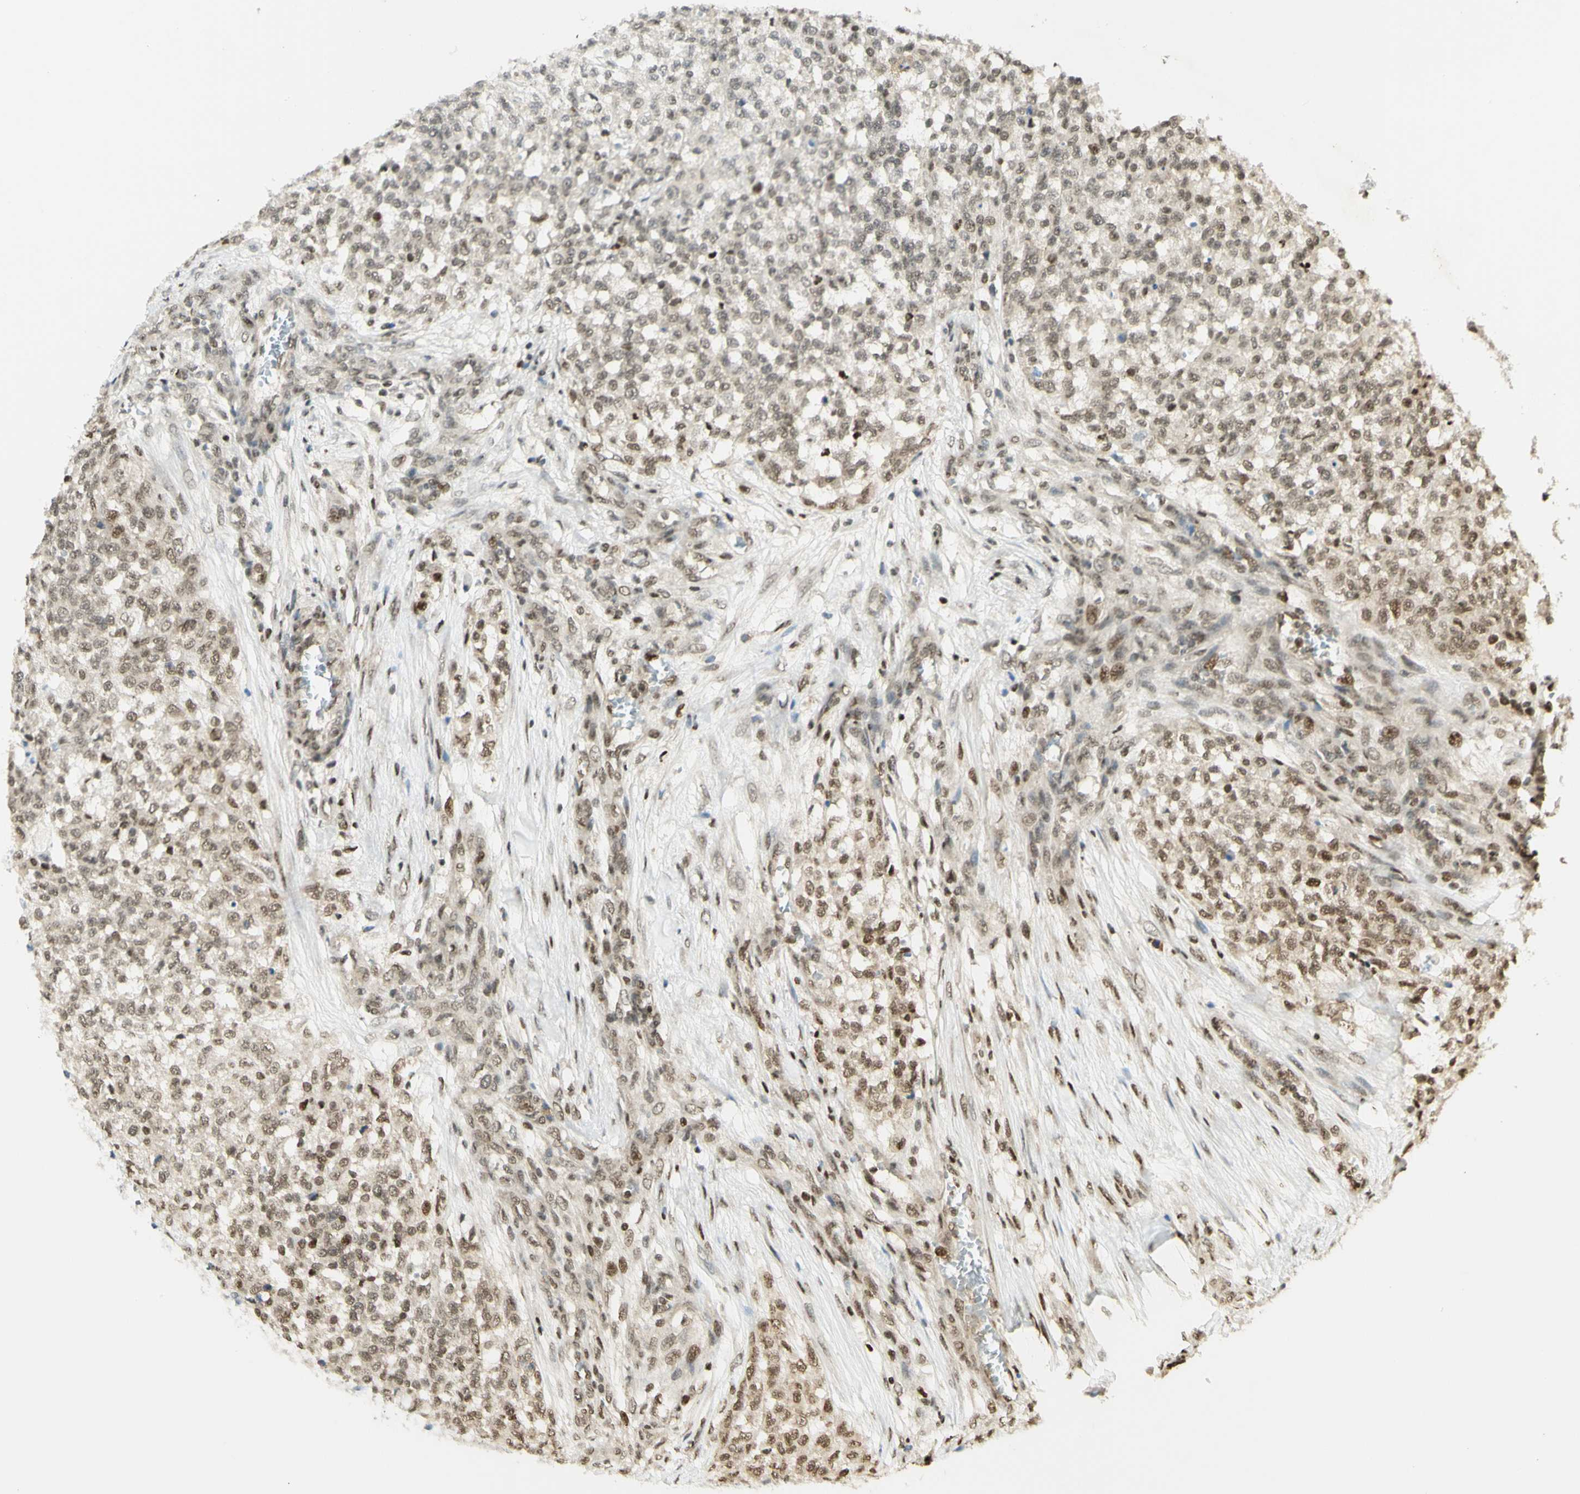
{"staining": {"intensity": "weak", "quantity": ">75%", "location": "nuclear"}, "tissue": "testis cancer", "cell_type": "Tumor cells", "image_type": "cancer", "snomed": [{"axis": "morphology", "description": "Seminoma, NOS"}, {"axis": "topography", "description": "Testis"}], "caption": "Seminoma (testis) was stained to show a protein in brown. There is low levels of weak nuclear positivity in approximately >75% of tumor cells. Using DAB (3,3'-diaminobenzidine) (brown) and hematoxylin (blue) stains, captured at high magnification using brightfield microscopy.", "gene": "ZMYM6", "patient": {"sex": "male", "age": 59}}